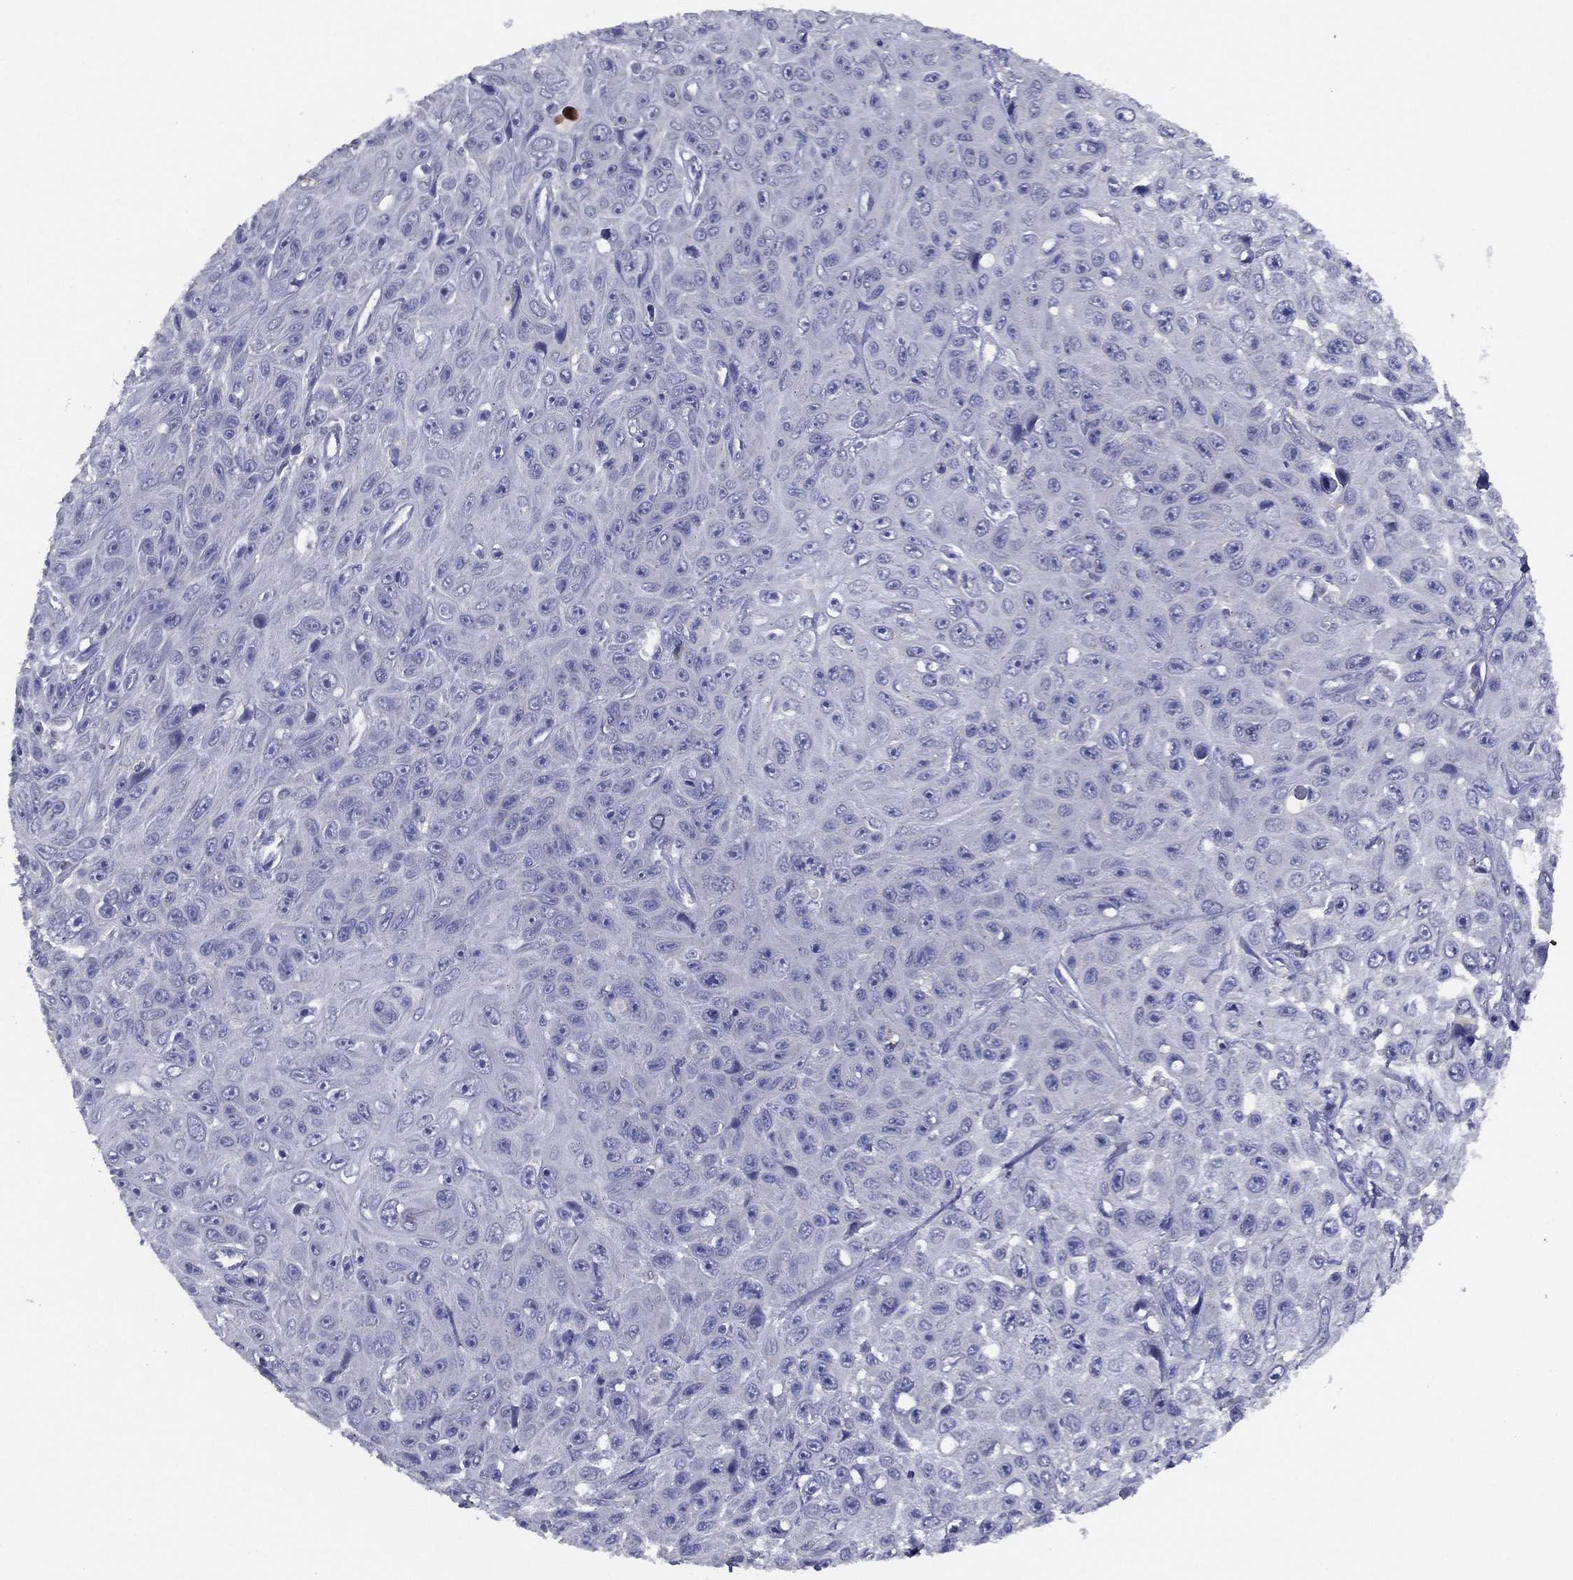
{"staining": {"intensity": "negative", "quantity": "none", "location": "none"}, "tissue": "skin cancer", "cell_type": "Tumor cells", "image_type": "cancer", "snomed": [{"axis": "morphology", "description": "Squamous cell carcinoma, NOS"}, {"axis": "topography", "description": "Skin"}], "caption": "DAB immunohistochemical staining of human squamous cell carcinoma (skin) reveals no significant staining in tumor cells. (DAB (3,3'-diaminobenzidine) immunohistochemistry visualized using brightfield microscopy, high magnification).", "gene": "SLC13A4", "patient": {"sex": "male", "age": 82}}